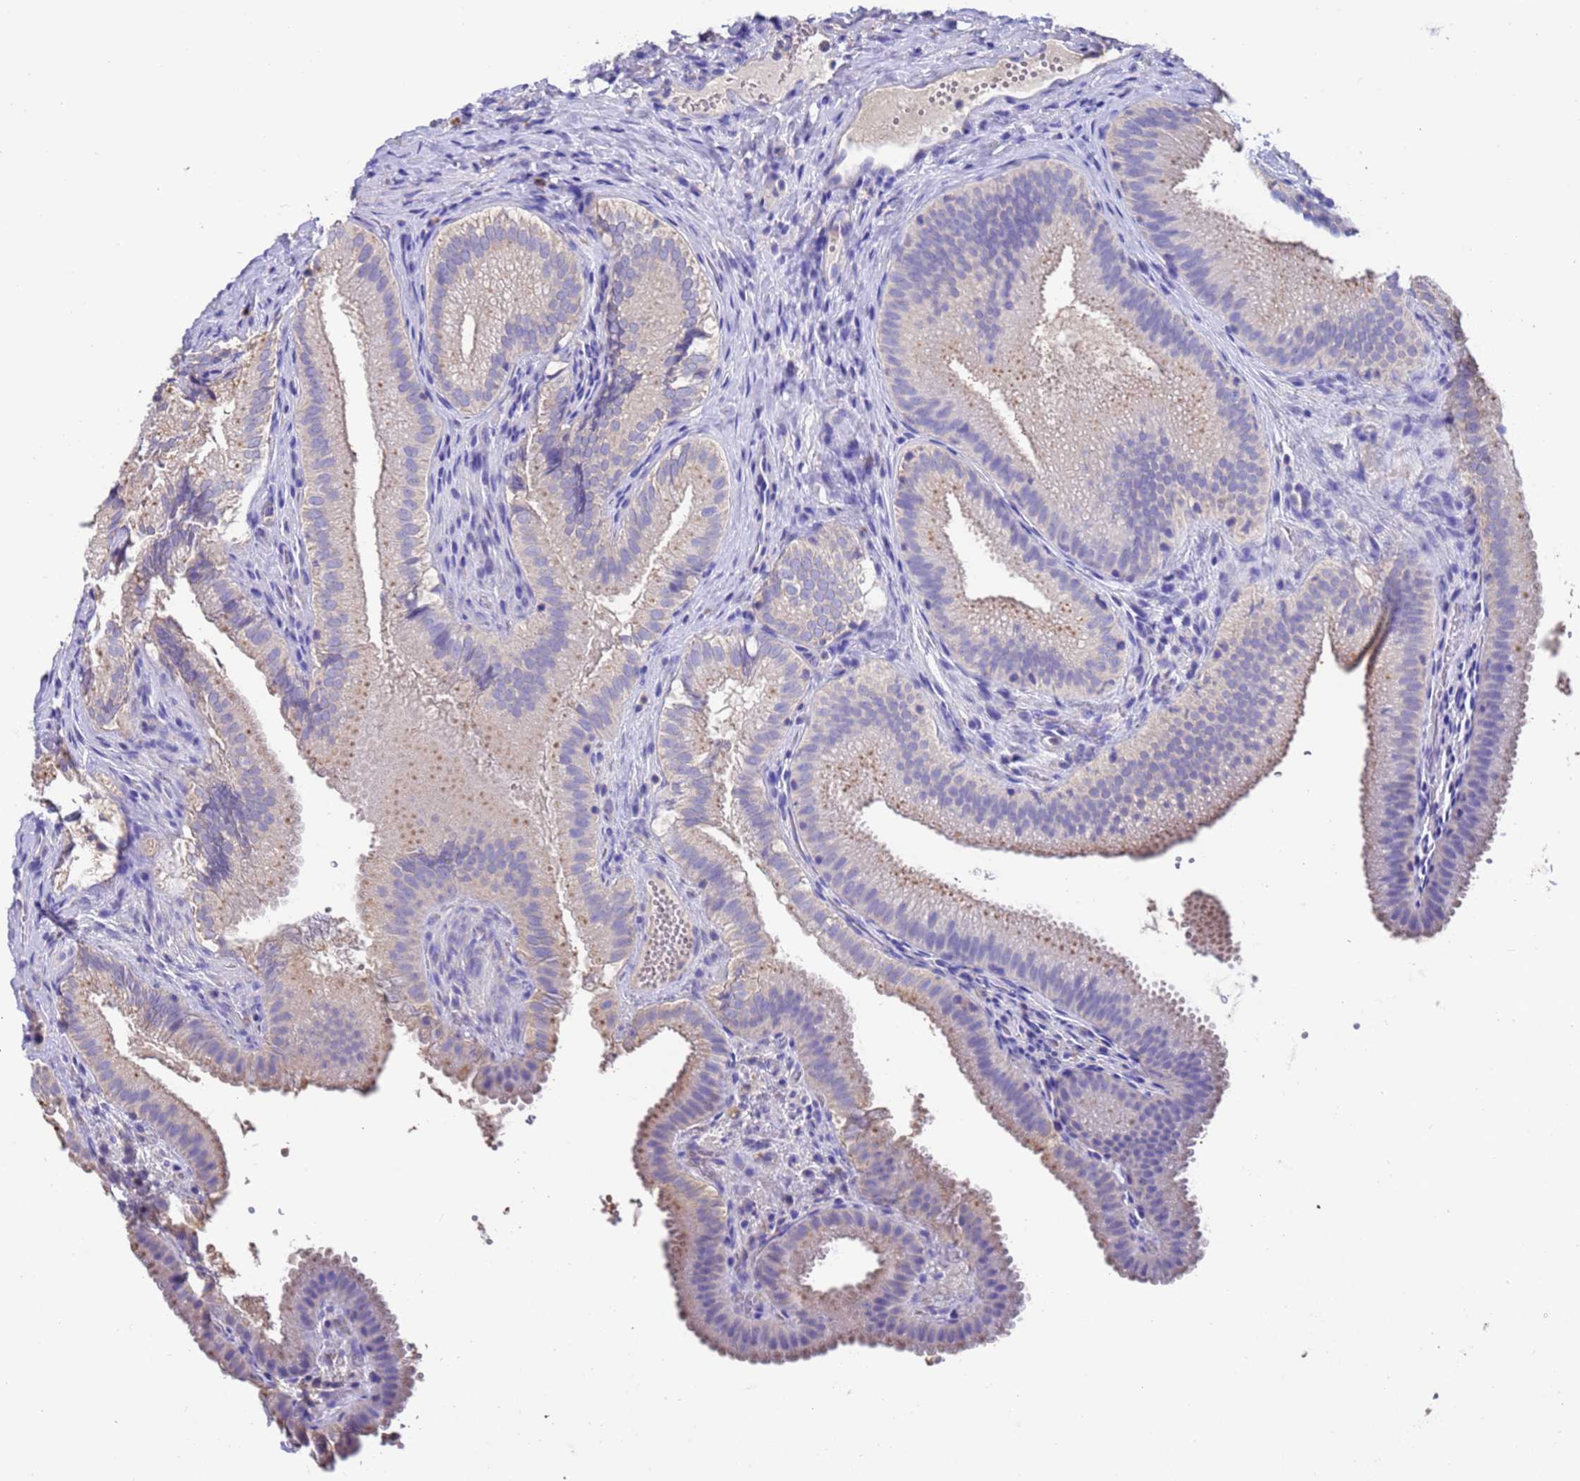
{"staining": {"intensity": "moderate", "quantity": "25%-75%", "location": "cytoplasmic/membranous"}, "tissue": "gallbladder", "cell_type": "Glandular cells", "image_type": "normal", "snomed": [{"axis": "morphology", "description": "Normal tissue, NOS"}, {"axis": "topography", "description": "Gallbladder"}], "caption": "IHC (DAB) staining of normal gallbladder displays moderate cytoplasmic/membranous protein positivity in about 25%-75% of glandular cells.", "gene": "SRL", "patient": {"sex": "female", "age": 30}}